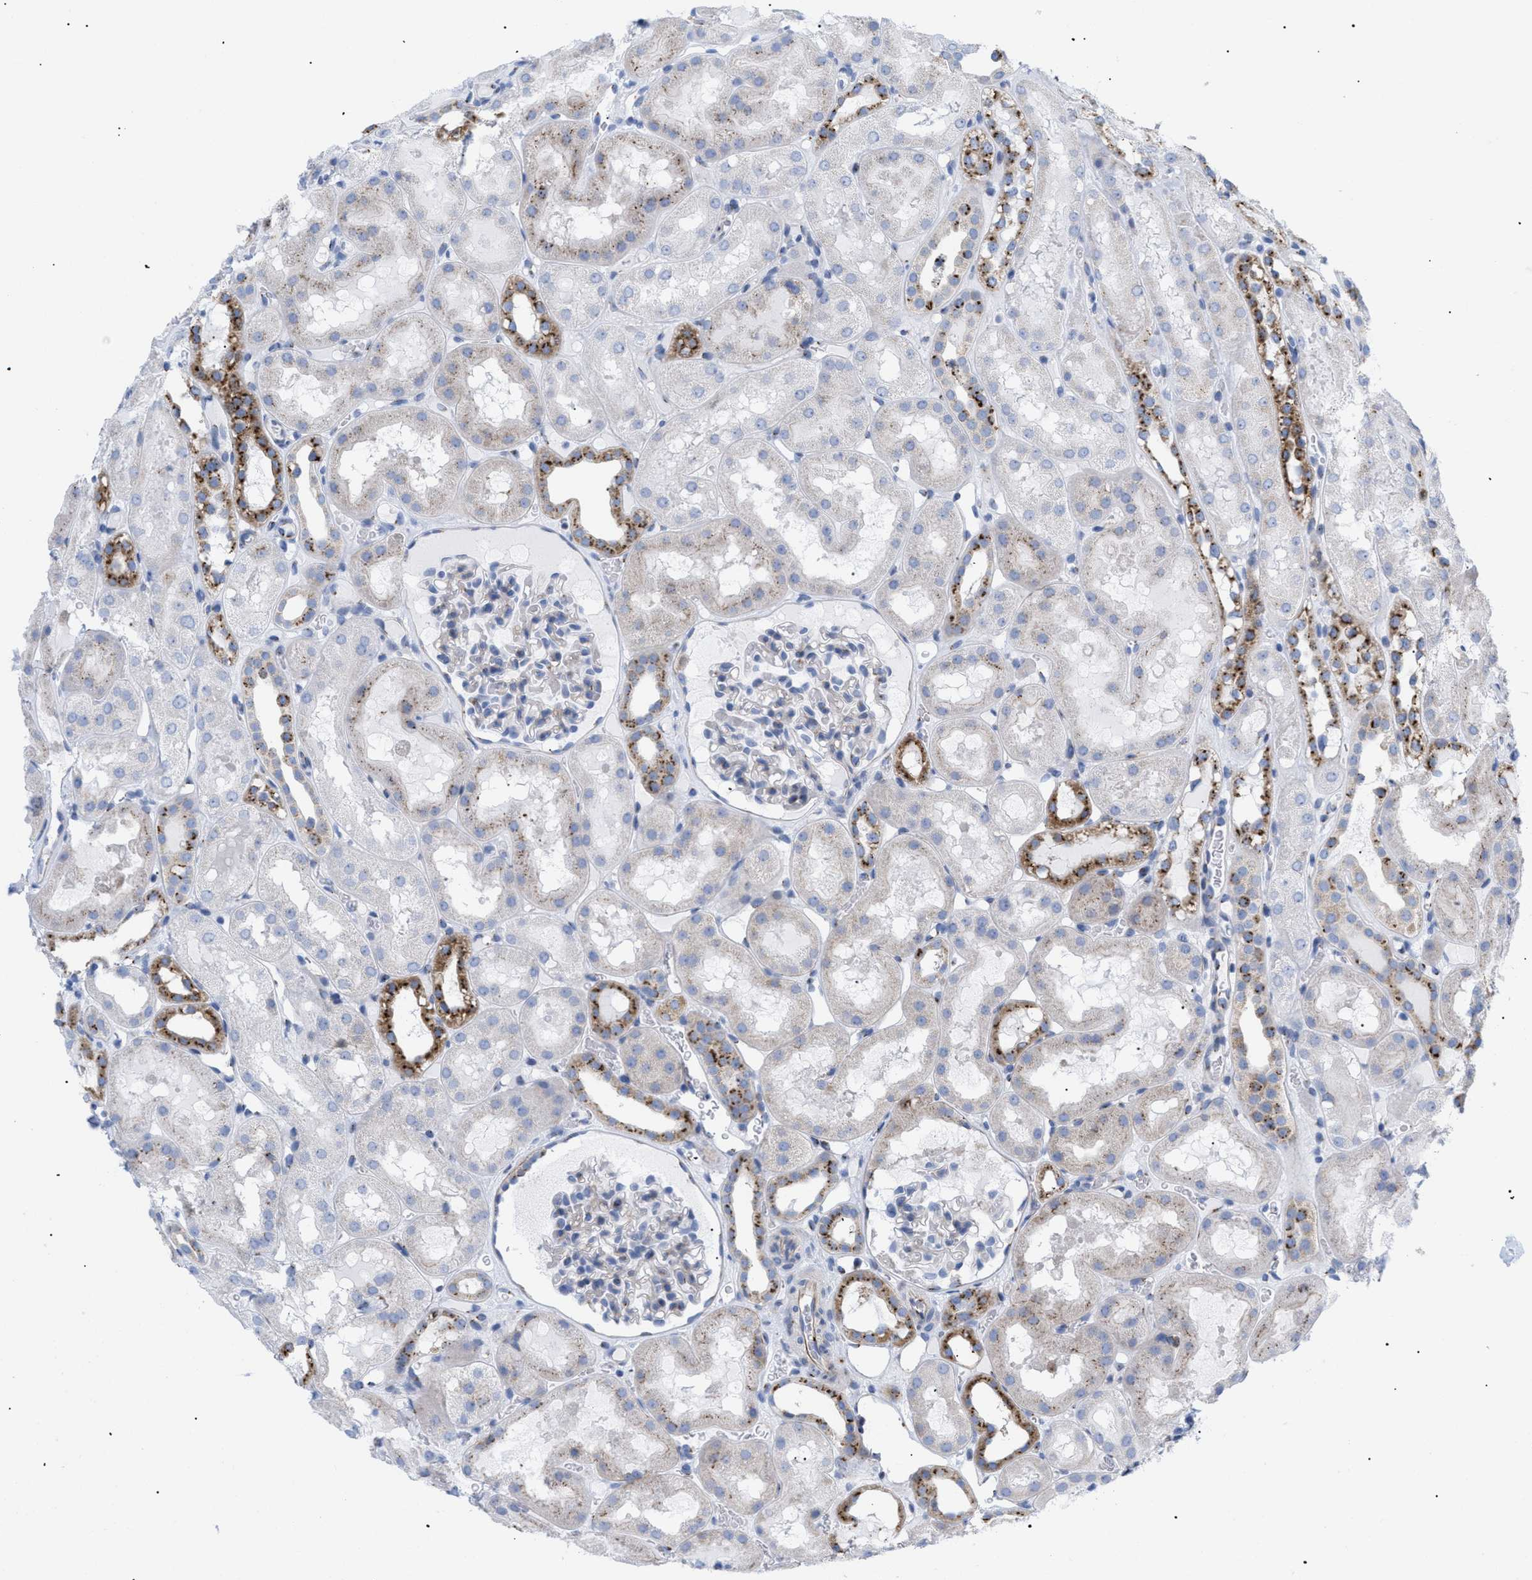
{"staining": {"intensity": "negative", "quantity": "none", "location": "none"}, "tissue": "kidney", "cell_type": "Cells in glomeruli", "image_type": "normal", "snomed": [{"axis": "morphology", "description": "Normal tissue, NOS"}, {"axis": "topography", "description": "Kidney"}, {"axis": "topography", "description": "Urinary bladder"}], "caption": "This is an IHC micrograph of unremarkable kidney. There is no positivity in cells in glomeruli.", "gene": "TMEM17", "patient": {"sex": "male", "age": 16}}